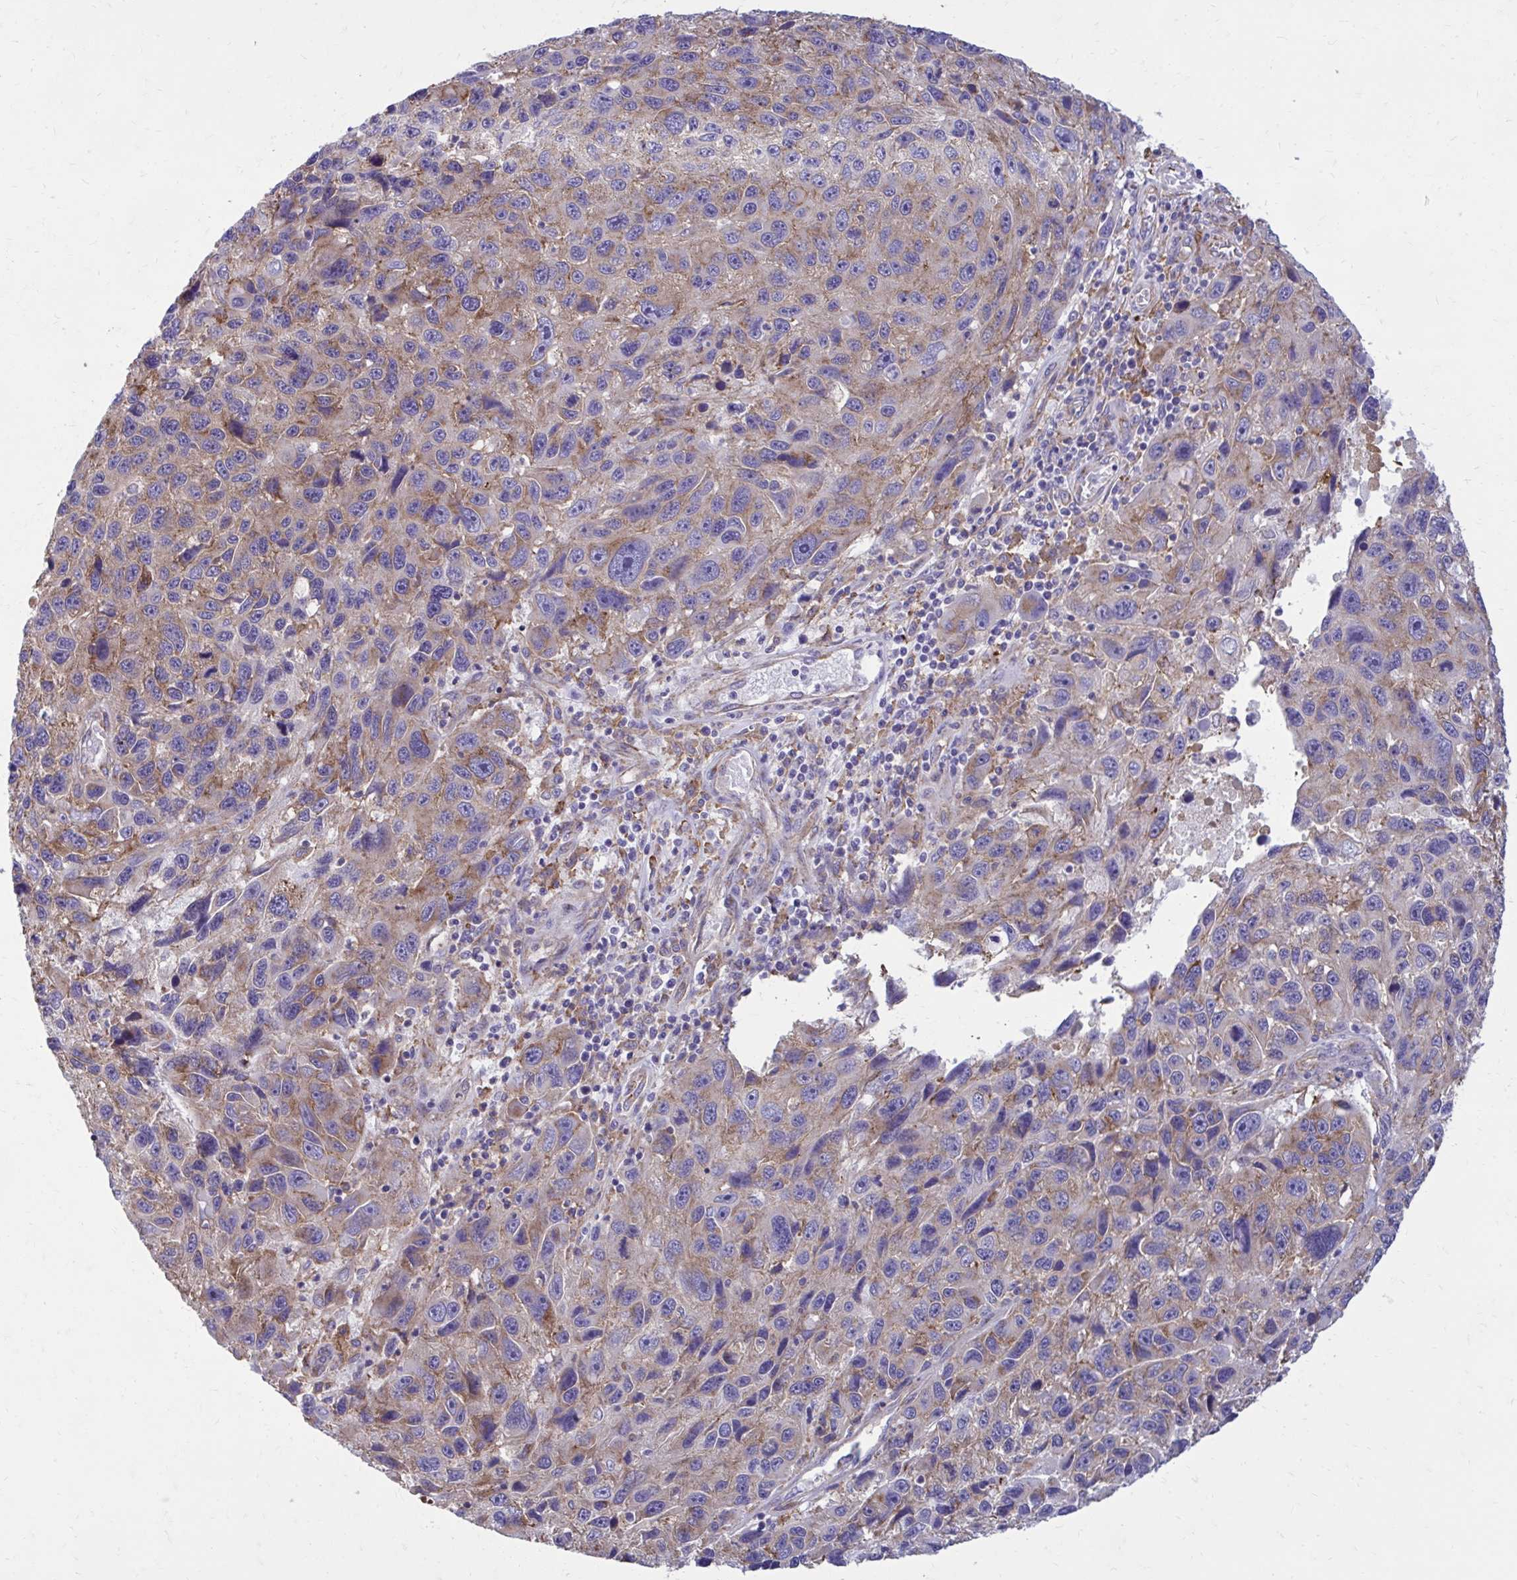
{"staining": {"intensity": "weak", "quantity": "25%-75%", "location": "cytoplasmic/membranous"}, "tissue": "melanoma", "cell_type": "Tumor cells", "image_type": "cancer", "snomed": [{"axis": "morphology", "description": "Malignant melanoma, NOS"}, {"axis": "topography", "description": "Skin"}], "caption": "Protein staining of malignant melanoma tissue demonstrates weak cytoplasmic/membranous positivity in approximately 25%-75% of tumor cells. The staining was performed using DAB (3,3'-diaminobenzidine) to visualize the protein expression in brown, while the nuclei were stained in blue with hematoxylin (Magnification: 20x).", "gene": "CLTA", "patient": {"sex": "male", "age": 53}}